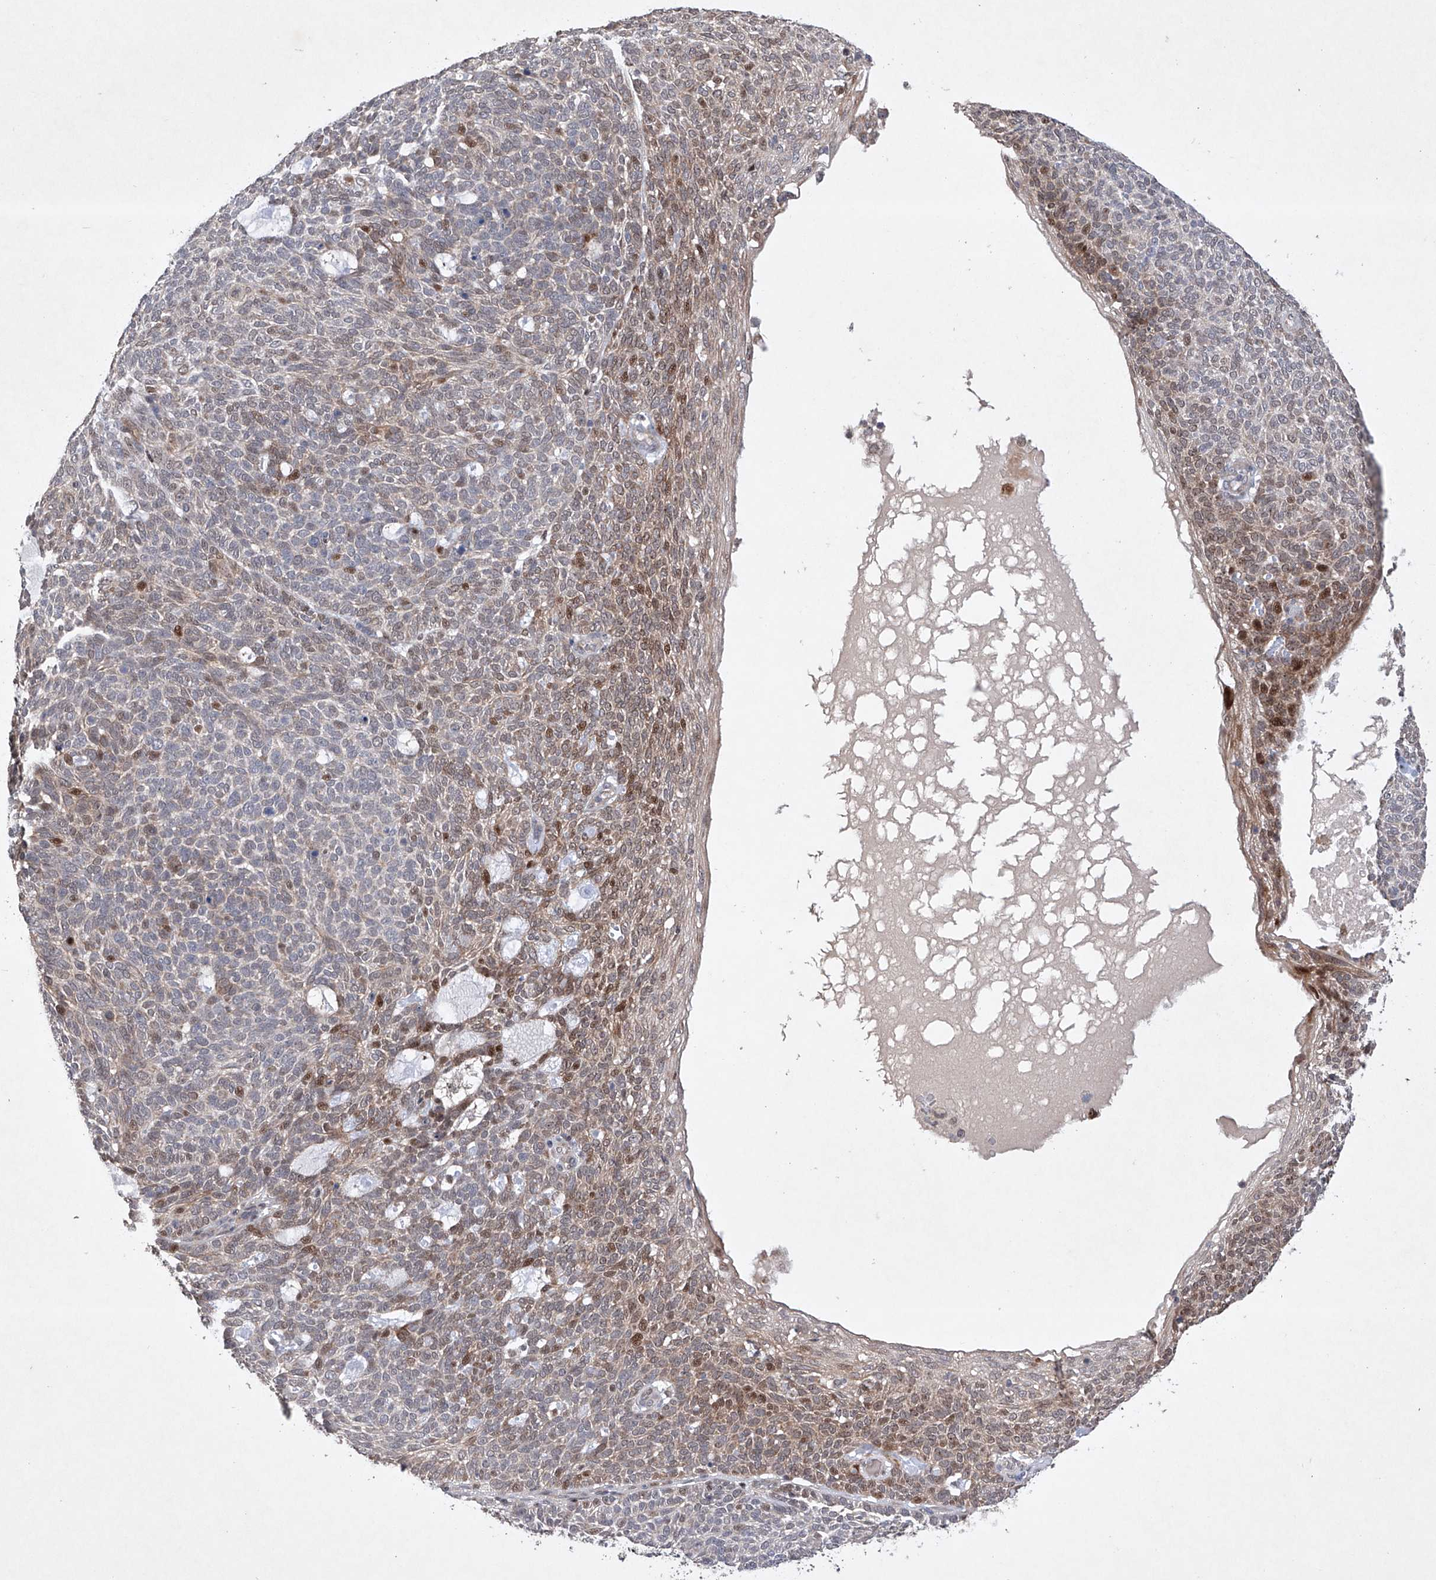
{"staining": {"intensity": "moderate", "quantity": "25%-75%", "location": "cytoplasmic/membranous,nuclear"}, "tissue": "skin cancer", "cell_type": "Tumor cells", "image_type": "cancer", "snomed": [{"axis": "morphology", "description": "Squamous cell carcinoma, NOS"}, {"axis": "topography", "description": "Skin"}], "caption": "Moderate cytoplasmic/membranous and nuclear staining for a protein is appreciated in approximately 25%-75% of tumor cells of skin cancer using IHC.", "gene": "AFG1L", "patient": {"sex": "female", "age": 90}}